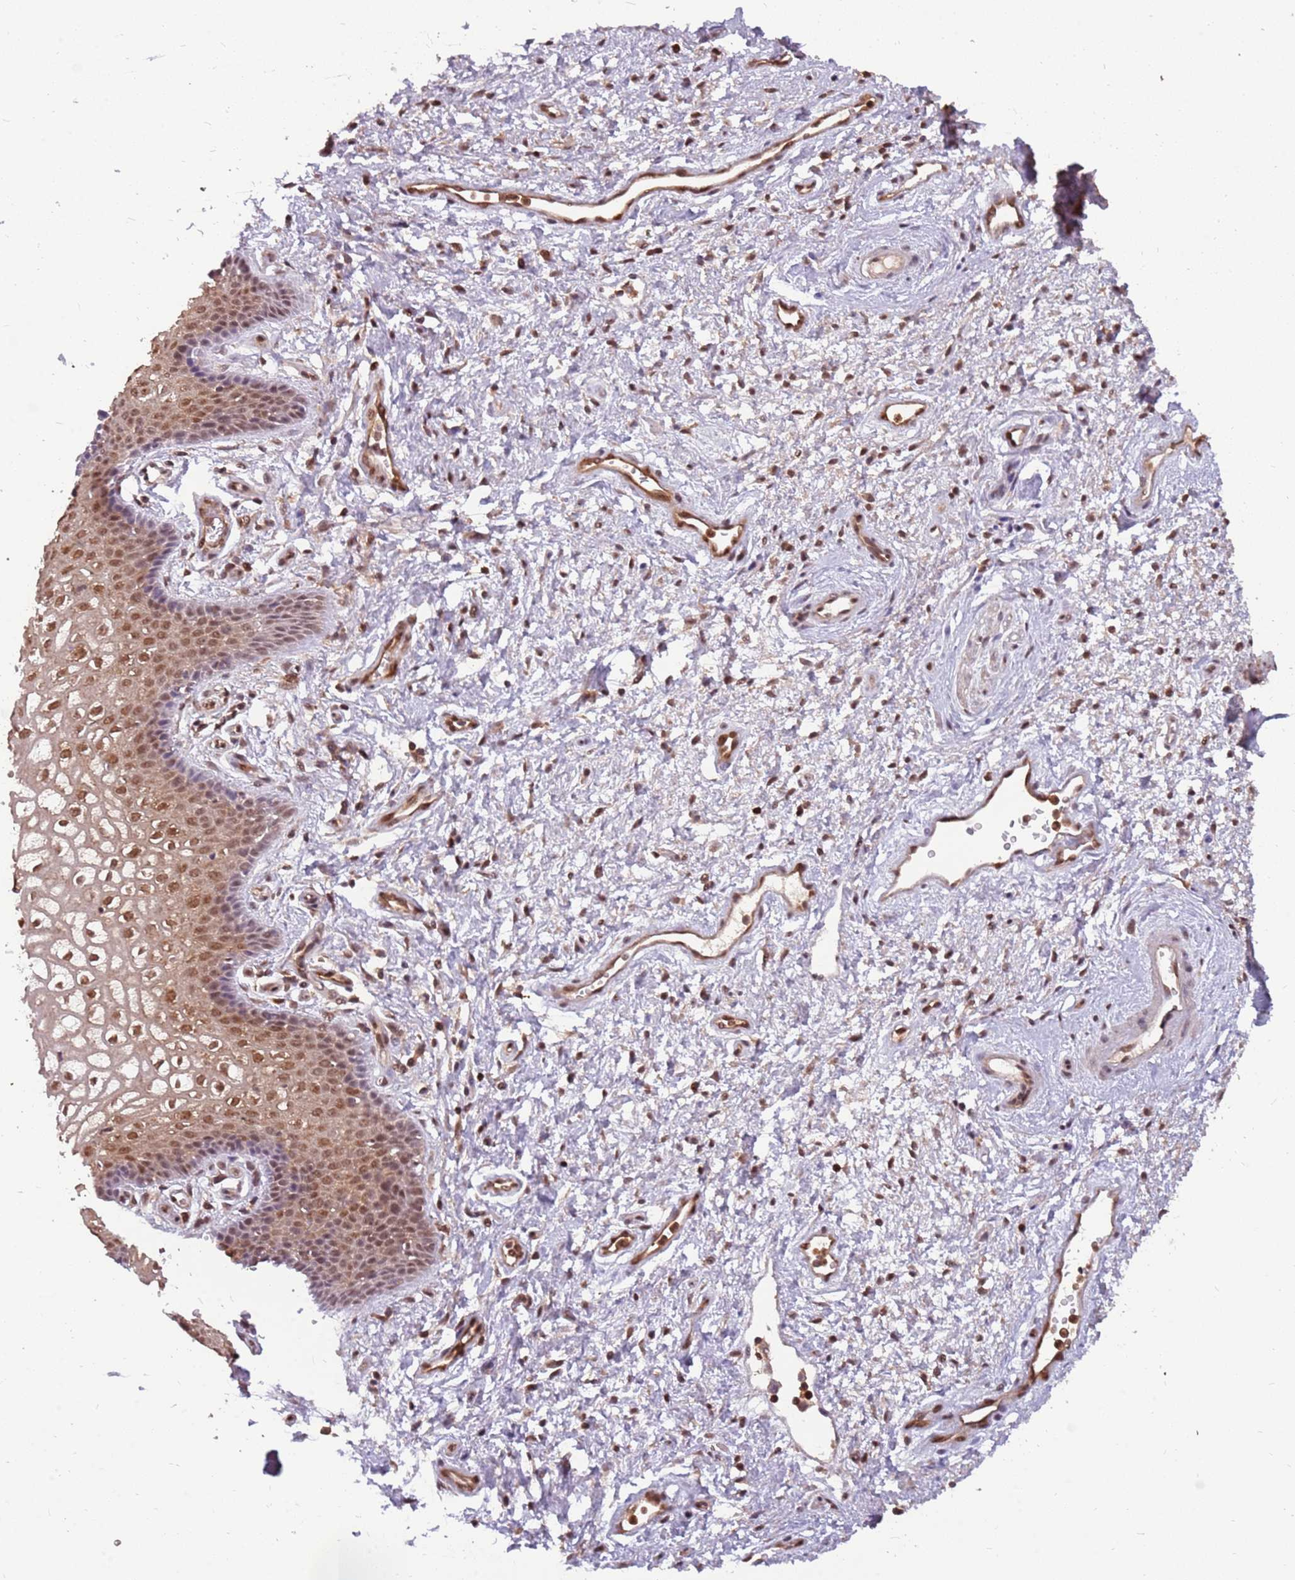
{"staining": {"intensity": "moderate", "quantity": ">75%", "location": "nuclear"}, "tissue": "vagina", "cell_type": "Squamous epithelial cells", "image_type": "normal", "snomed": [{"axis": "morphology", "description": "Normal tissue, NOS"}, {"axis": "topography", "description": "Vagina"}], "caption": "IHC (DAB (3,3'-diaminobenzidine)) staining of unremarkable human vagina demonstrates moderate nuclear protein positivity in approximately >75% of squamous epithelial cells. (Brightfield microscopy of DAB IHC at high magnification).", "gene": "GBP2", "patient": {"sex": "female", "age": 34}}